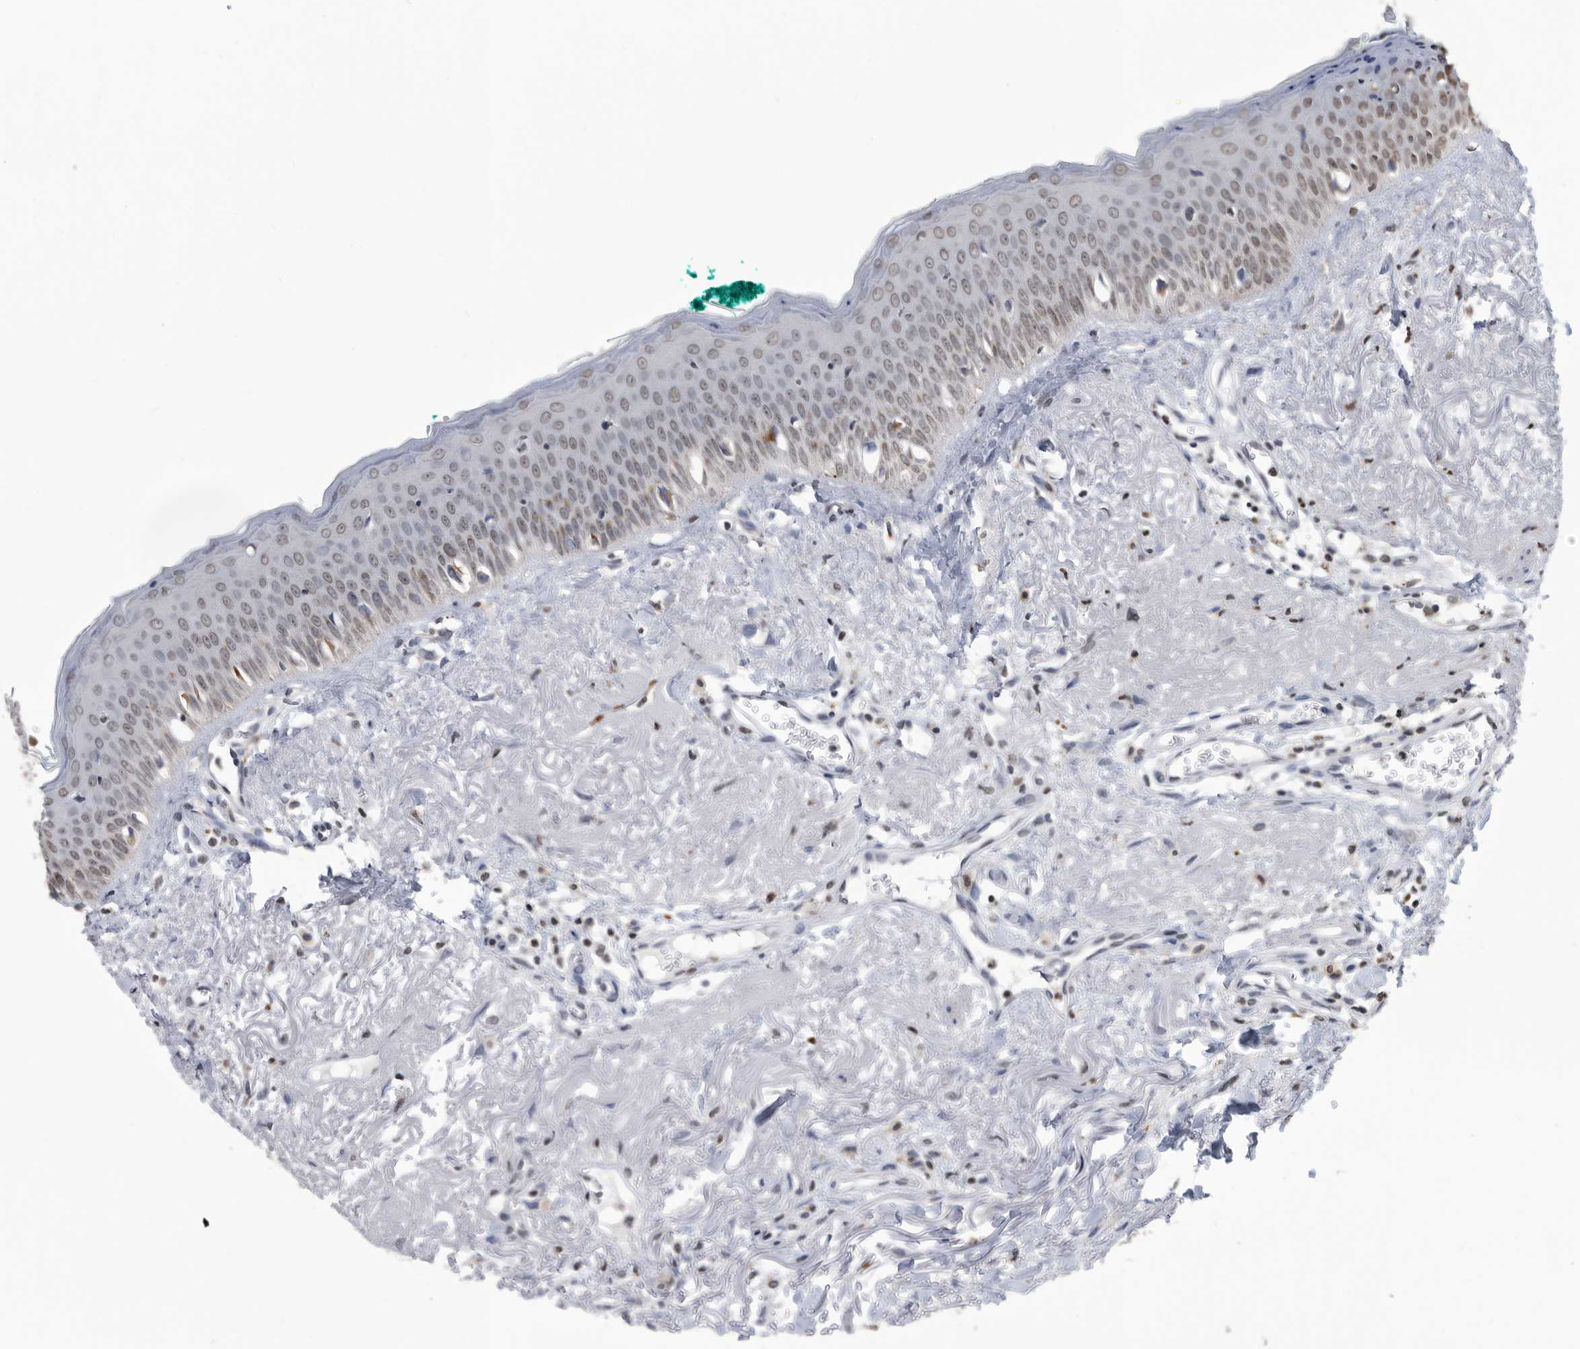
{"staining": {"intensity": "weak", "quantity": "25%-75%", "location": "nuclear"}, "tissue": "oral mucosa", "cell_type": "Squamous epithelial cells", "image_type": "normal", "snomed": [{"axis": "morphology", "description": "Normal tissue, NOS"}, {"axis": "topography", "description": "Oral tissue"}], "caption": "Immunohistochemical staining of normal human oral mucosa displays low levels of weak nuclear staining in about 25%-75% of squamous epithelial cells.", "gene": "TSTD1", "patient": {"sex": "female", "age": 70}}